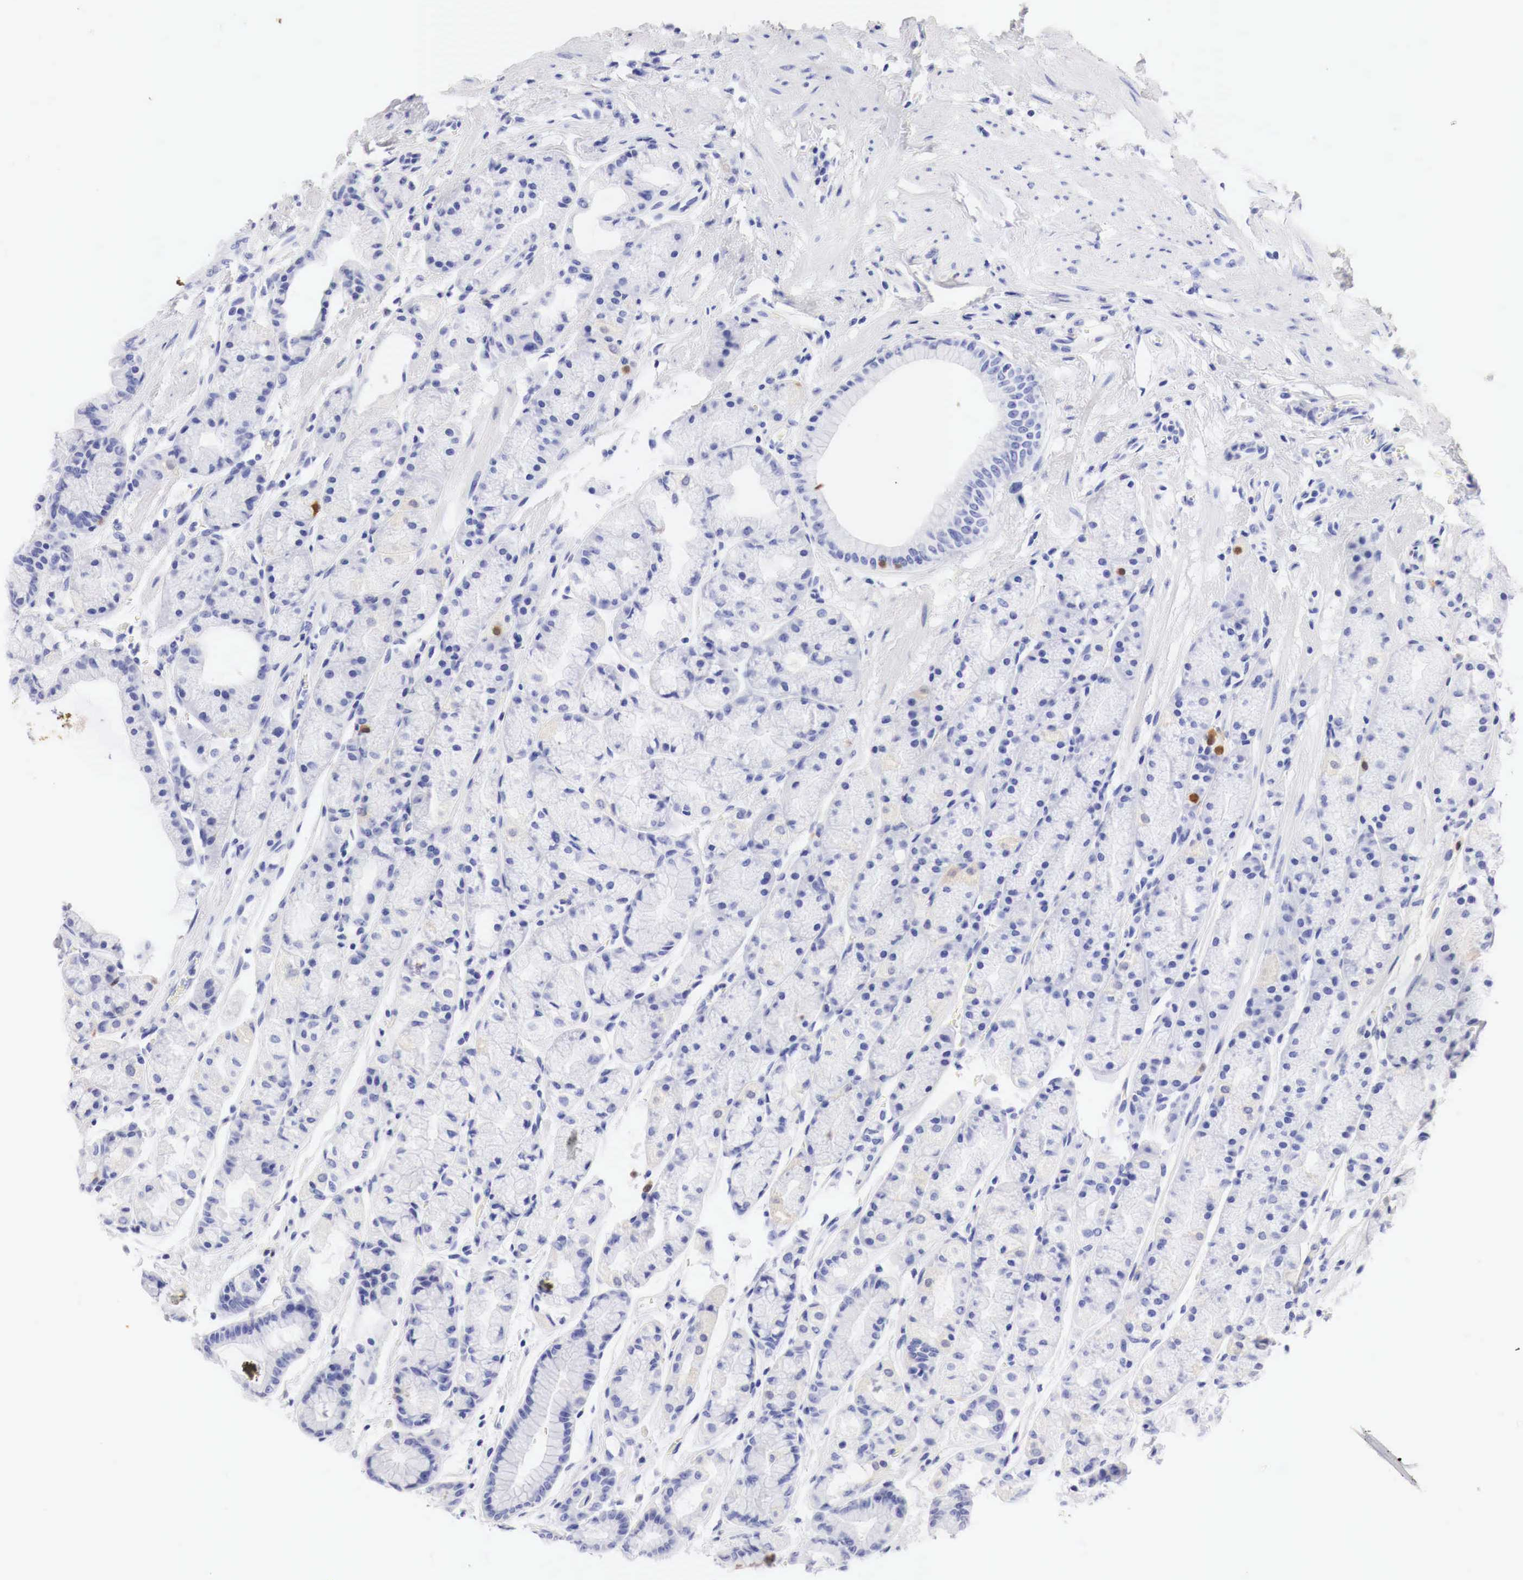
{"staining": {"intensity": "negative", "quantity": "none", "location": "none"}, "tissue": "stomach", "cell_type": "Glandular cells", "image_type": "normal", "snomed": [{"axis": "morphology", "description": "Normal tissue, NOS"}, {"axis": "topography", "description": "Stomach, upper"}], "caption": "Immunohistochemistry (IHC) image of benign human stomach stained for a protein (brown), which reveals no expression in glandular cells.", "gene": "CDKN2A", "patient": {"sex": "male", "age": 72}}